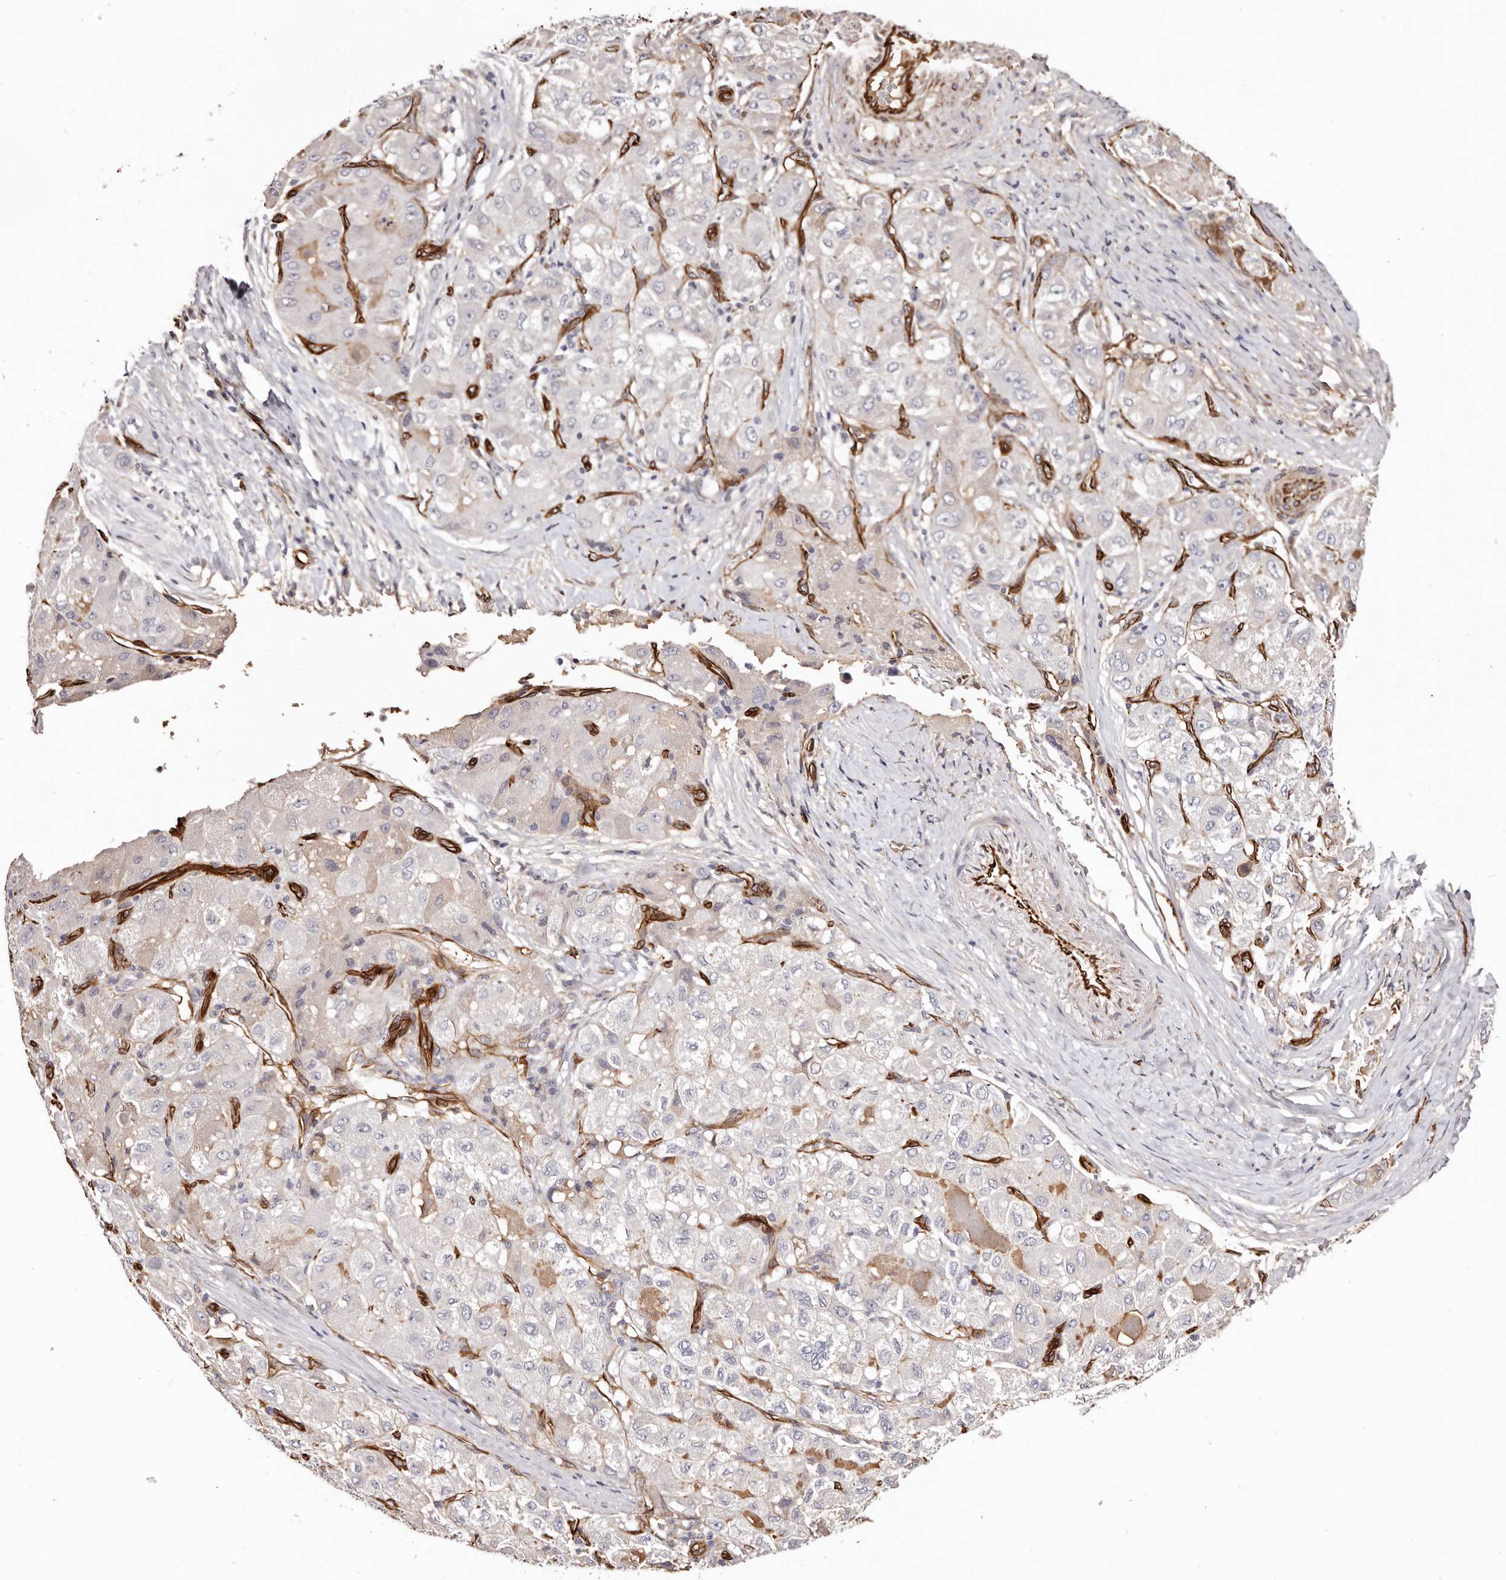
{"staining": {"intensity": "negative", "quantity": "none", "location": "none"}, "tissue": "liver cancer", "cell_type": "Tumor cells", "image_type": "cancer", "snomed": [{"axis": "morphology", "description": "Carcinoma, Hepatocellular, NOS"}, {"axis": "topography", "description": "Liver"}], "caption": "This is an immunohistochemistry (IHC) micrograph of liver hepatocellular carcinoma. There is no staining in tumor cells.", "gene": "ZNF557", "patient": {"sex": "male", "age": 80}}